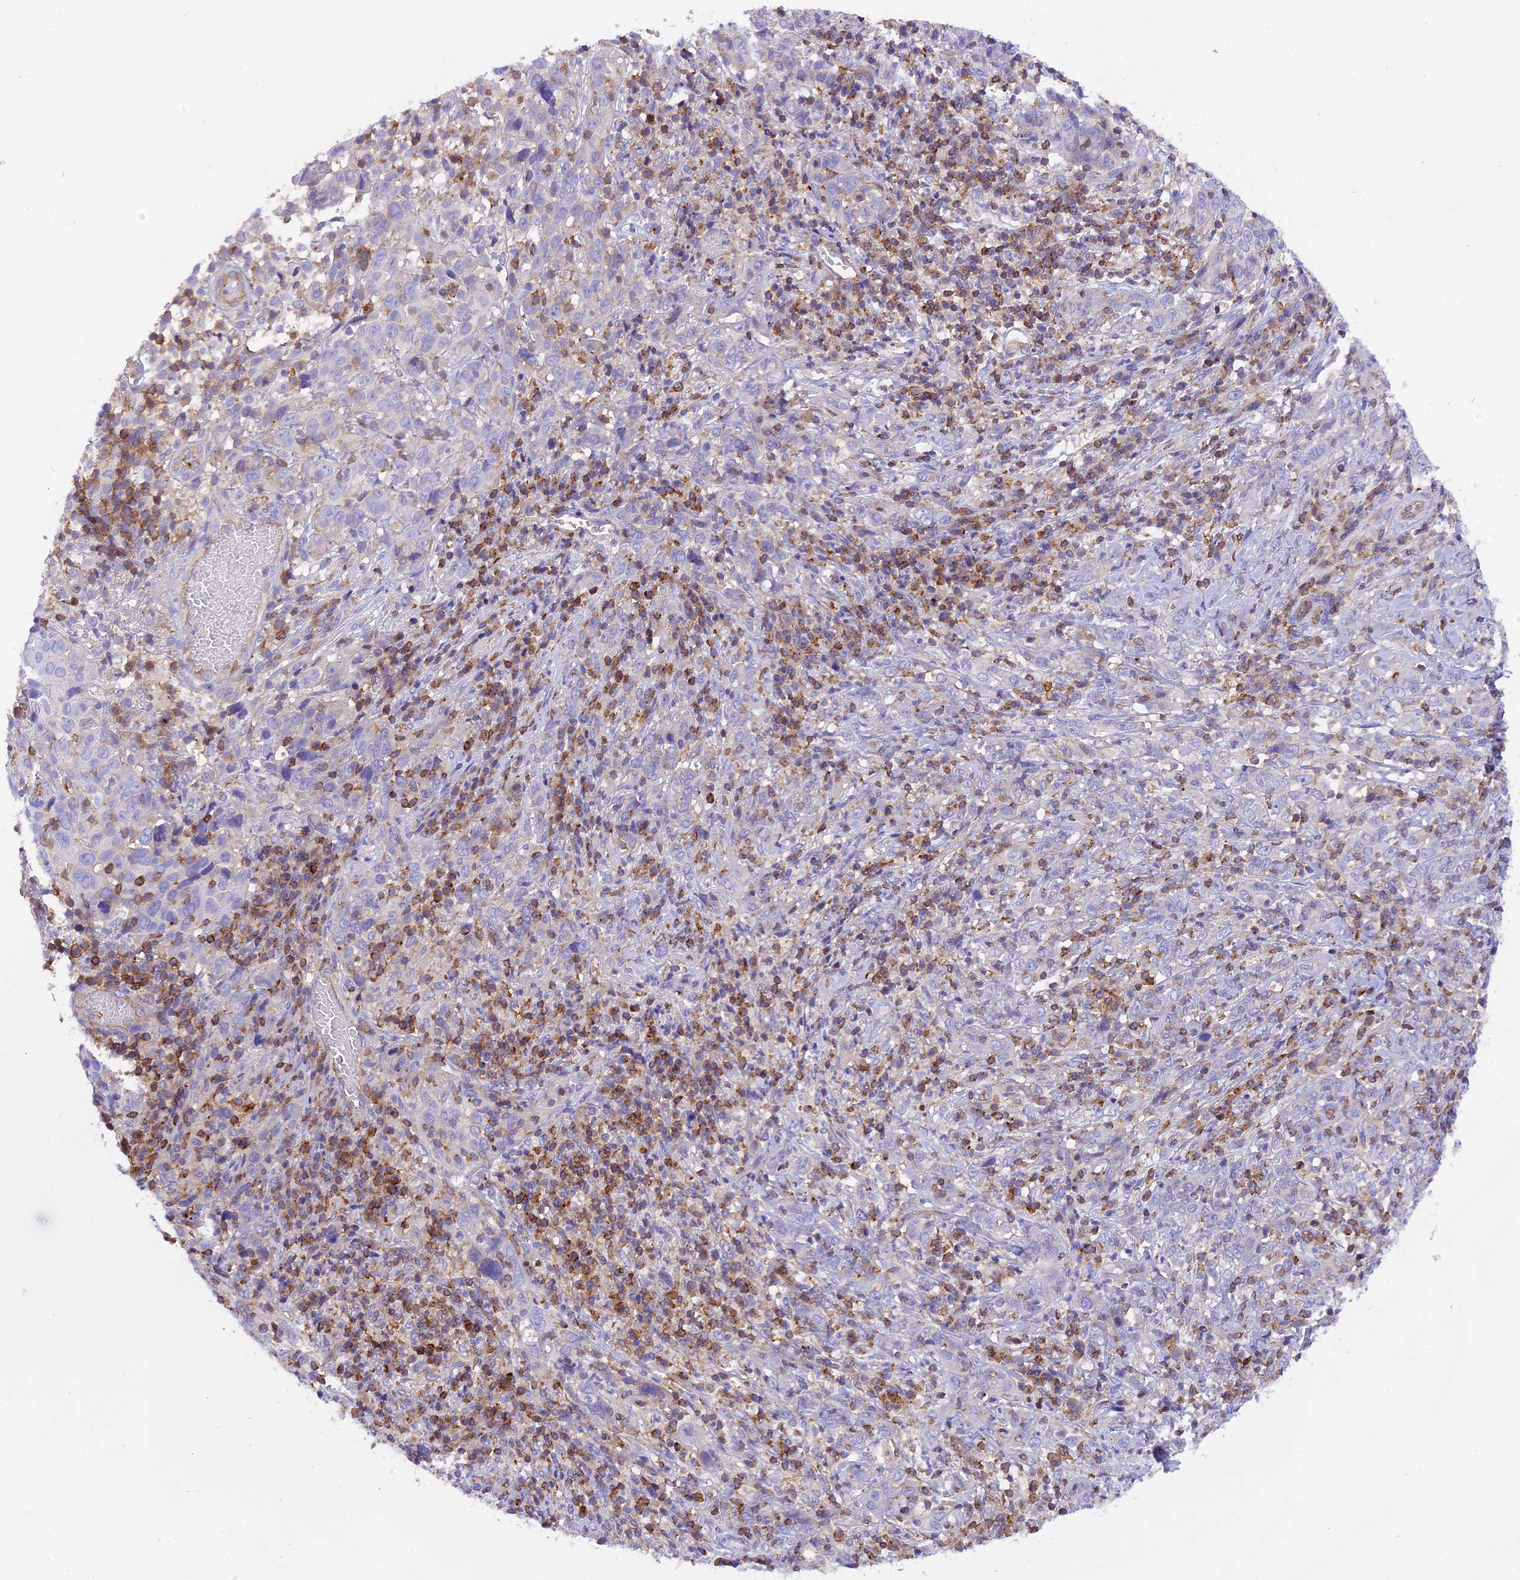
{"staining": {"intensity": "negative", "quantity": "none", "location": "none"}, "tissue": "cervical cancer", "cell_type": "Tumor cells", "image_type": "cancer", "snomed": [{"axis": "morphology", "description": "Squamous cell carcinoma, NOS"}, {"axis": "topography", "description": "Cervix"}], "caption": "Immunohistochemistry (IHC) of human cervical cancer displays no staining in tumor cells. (DAB (3,3'-diaminobenzidine) IHC visualized using brightfield microscopy, high magnification).", "gene": "FAM193A", "patient": {"sex": "female", "age": 46}}